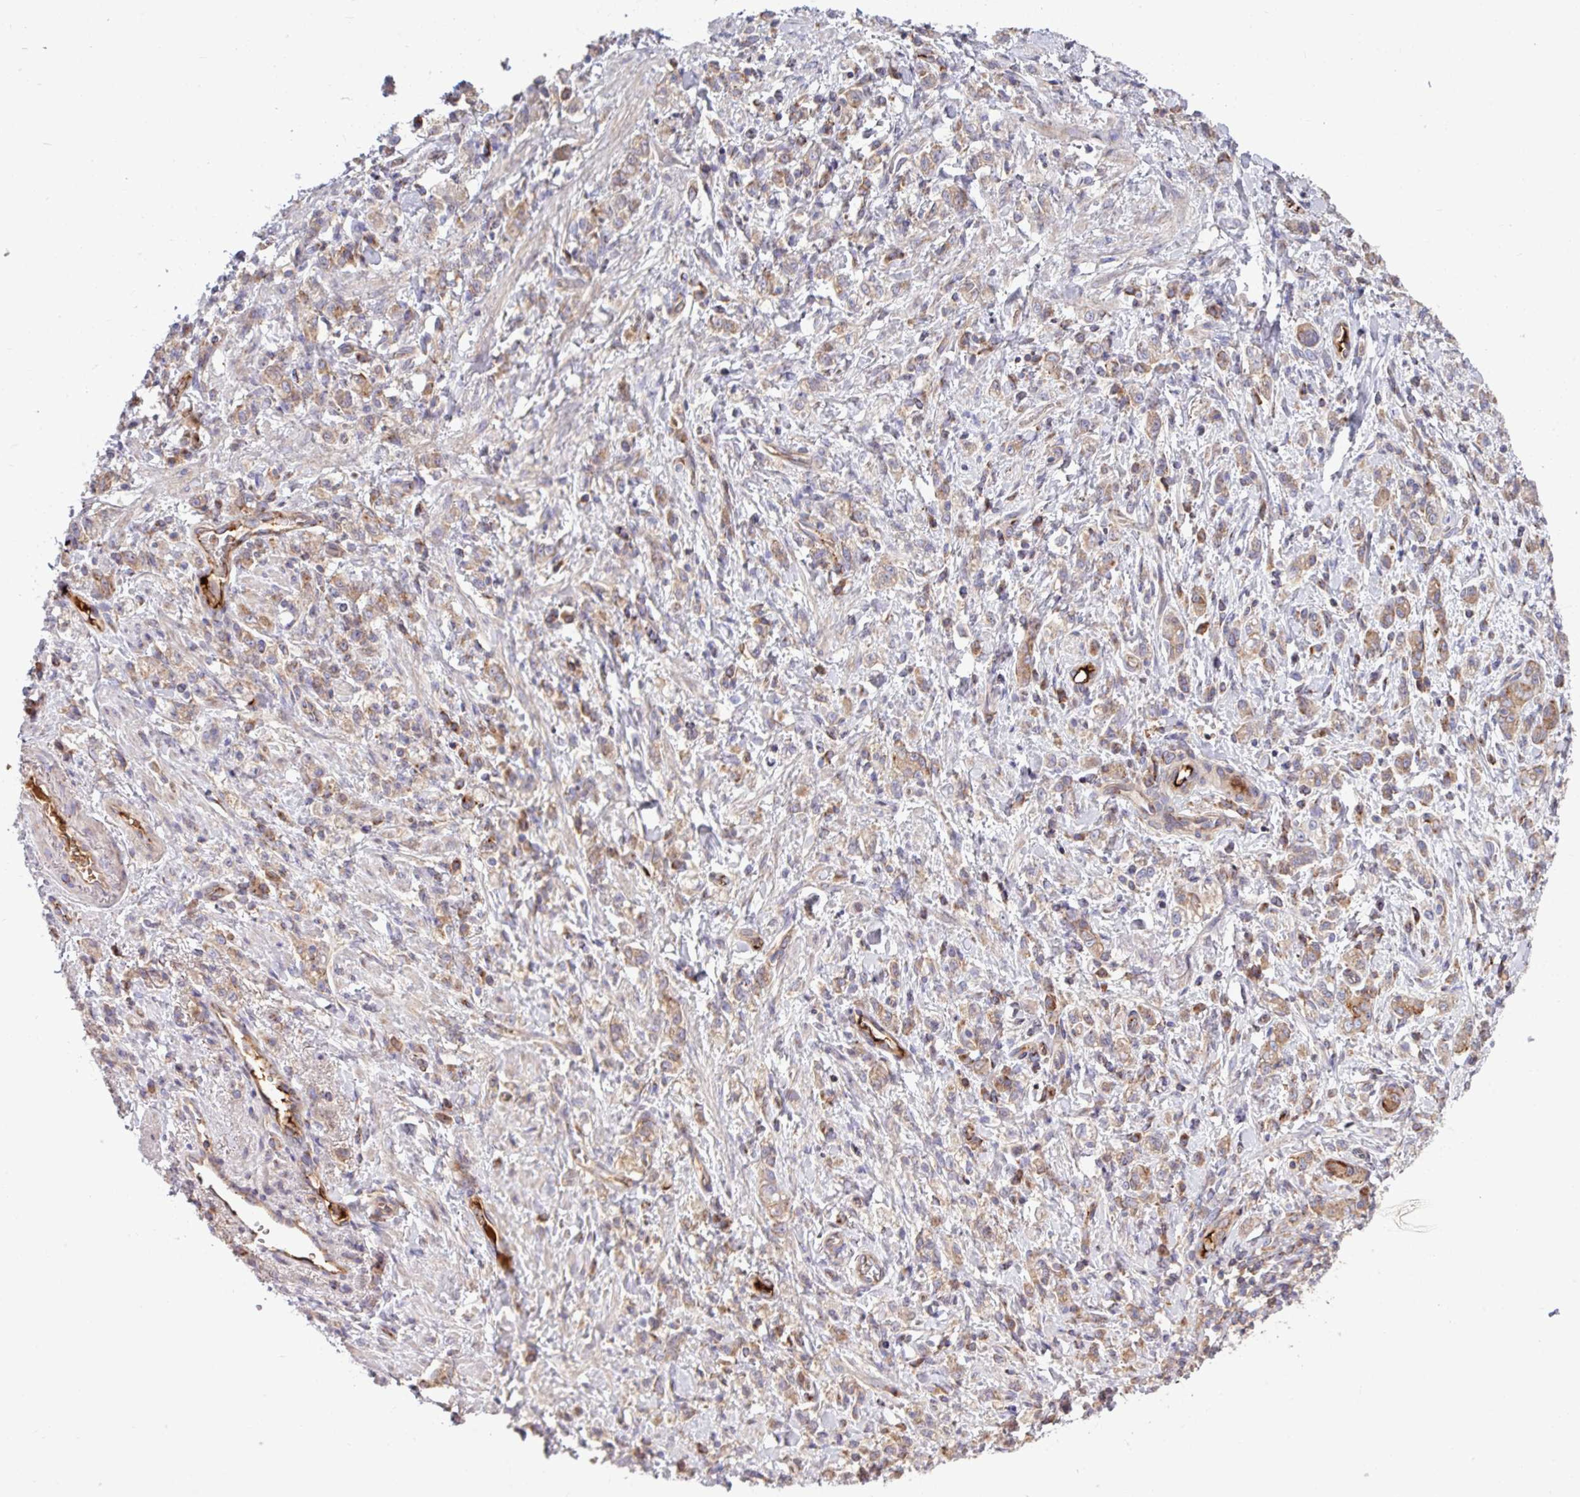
{"staining": {"intensity": "weak", "quantity": ">75%", "location": "cytoplasmic/membranous"}, "tissue": "stomach cancer", "cell_type": "Tumor cells", "image_type": "cancer", "snomed": [{"axis": "morphology", "description": "Adenocarcinoma, NOS"}, {"axis": "topography", "description": "Stomach"}], "caption": "IHC image of neoplastic tissue: human stomach adenocarcinoma stained using immunohistochemistry exhibits low levels of weak protein expression localized specifically in the cytoplasmic/membranous of tumor cells, appearing as a cytoplasmic/membranous brown color.", "gene": "LSM12", "patient": {"sex": "male", "age": 77}}